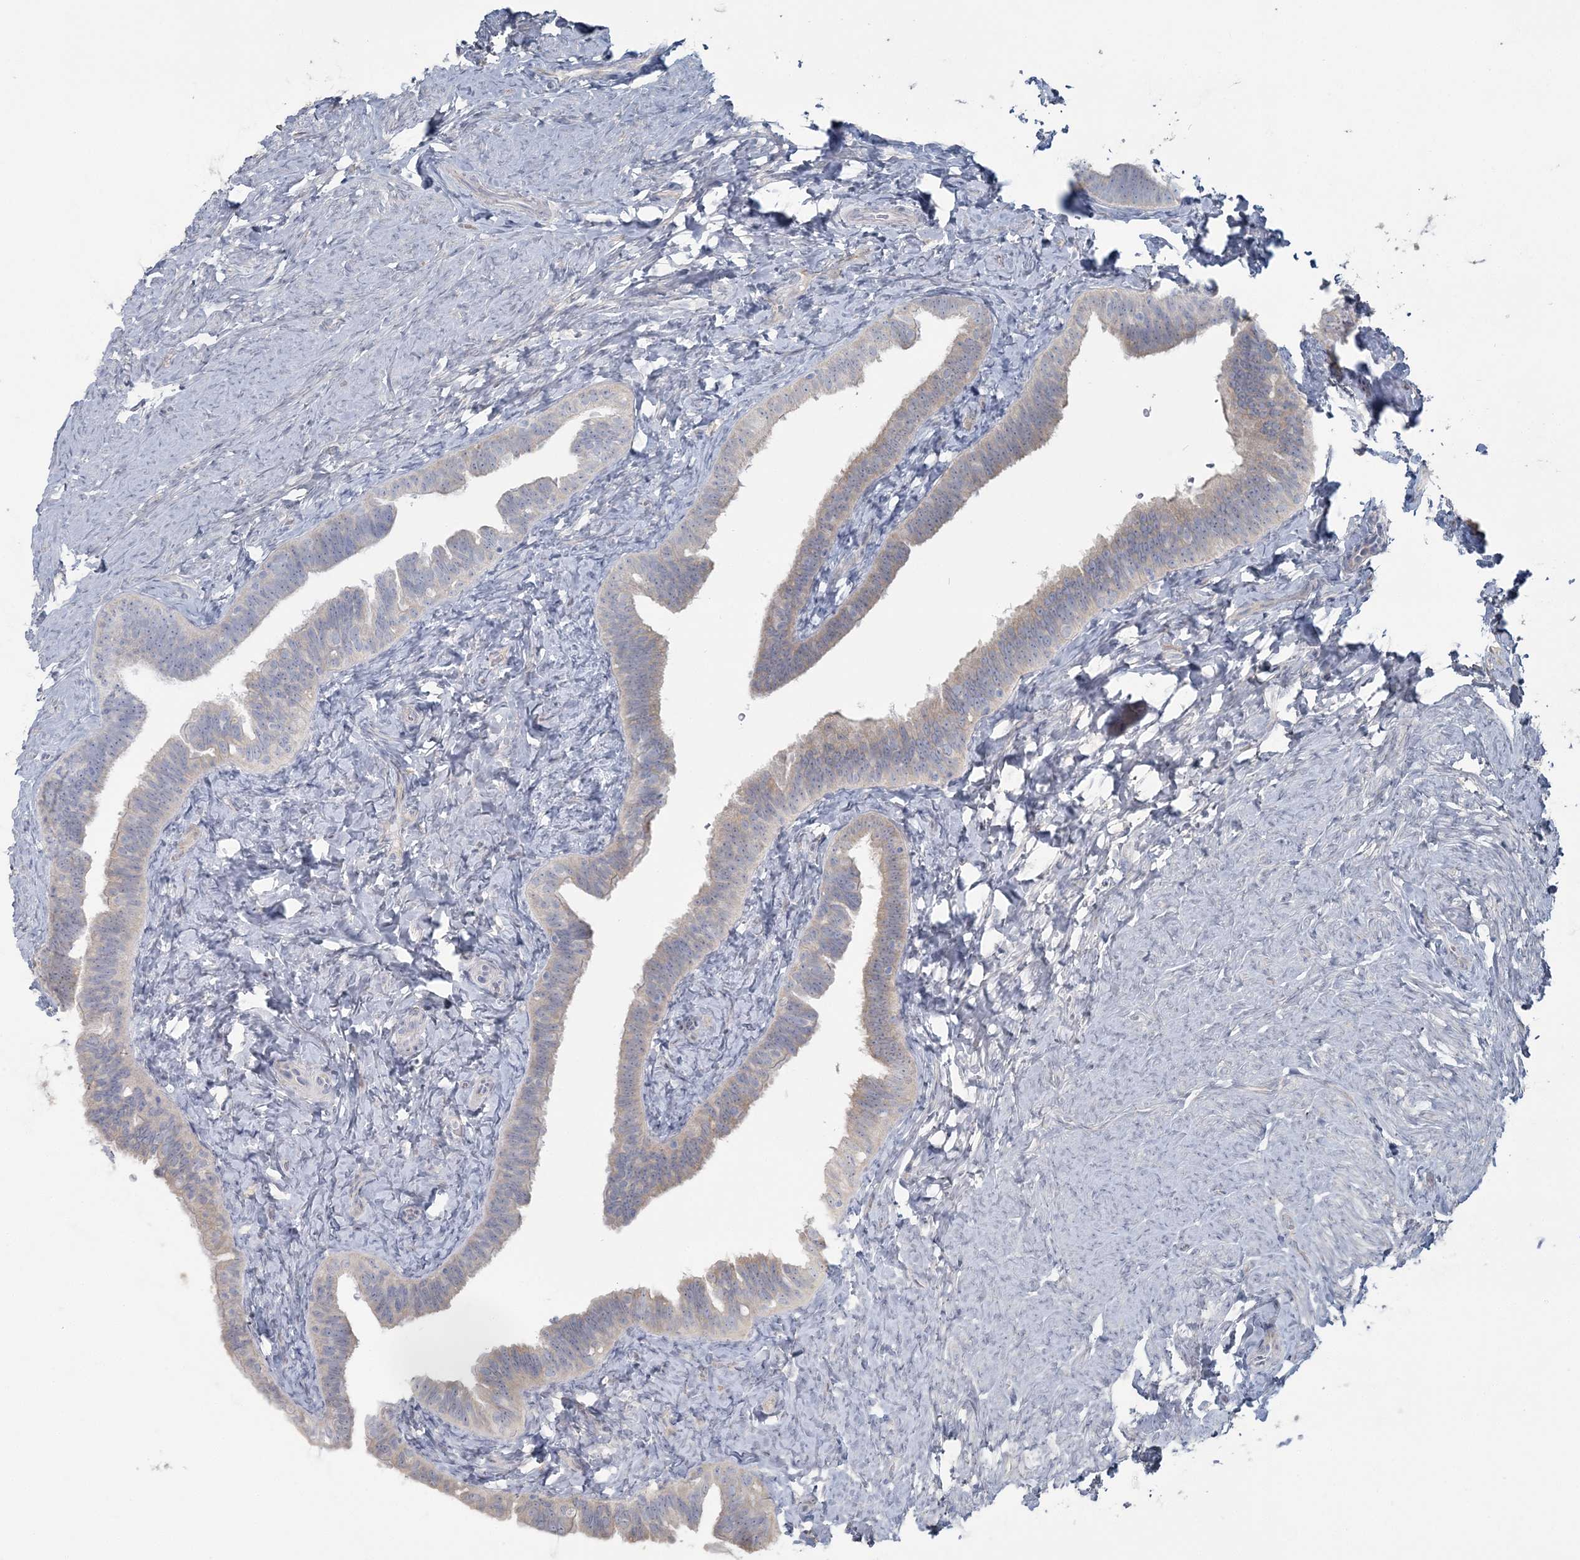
{"staining": {"intensity": "weak", "quantity": "<25%", "location": "cytoplasmic/membranous"}, "tissue": "fallopian tube", "cell_type": "Glandular cells", "image_type": "normal", "snomed": [{"axis": "morphology", "description": "Normal tissue, NOS"}, {"axis": "topography", "description": "Fallopian tube"}], "caption": "High power microscopy photomicrograph of an immunohistochemistry (IHC) histopathology image of normal fallopian tube, revealing no significant positivity in glandular cells.", "gene": "CMBL", "patient": {"sex": "female", "age": 39}}